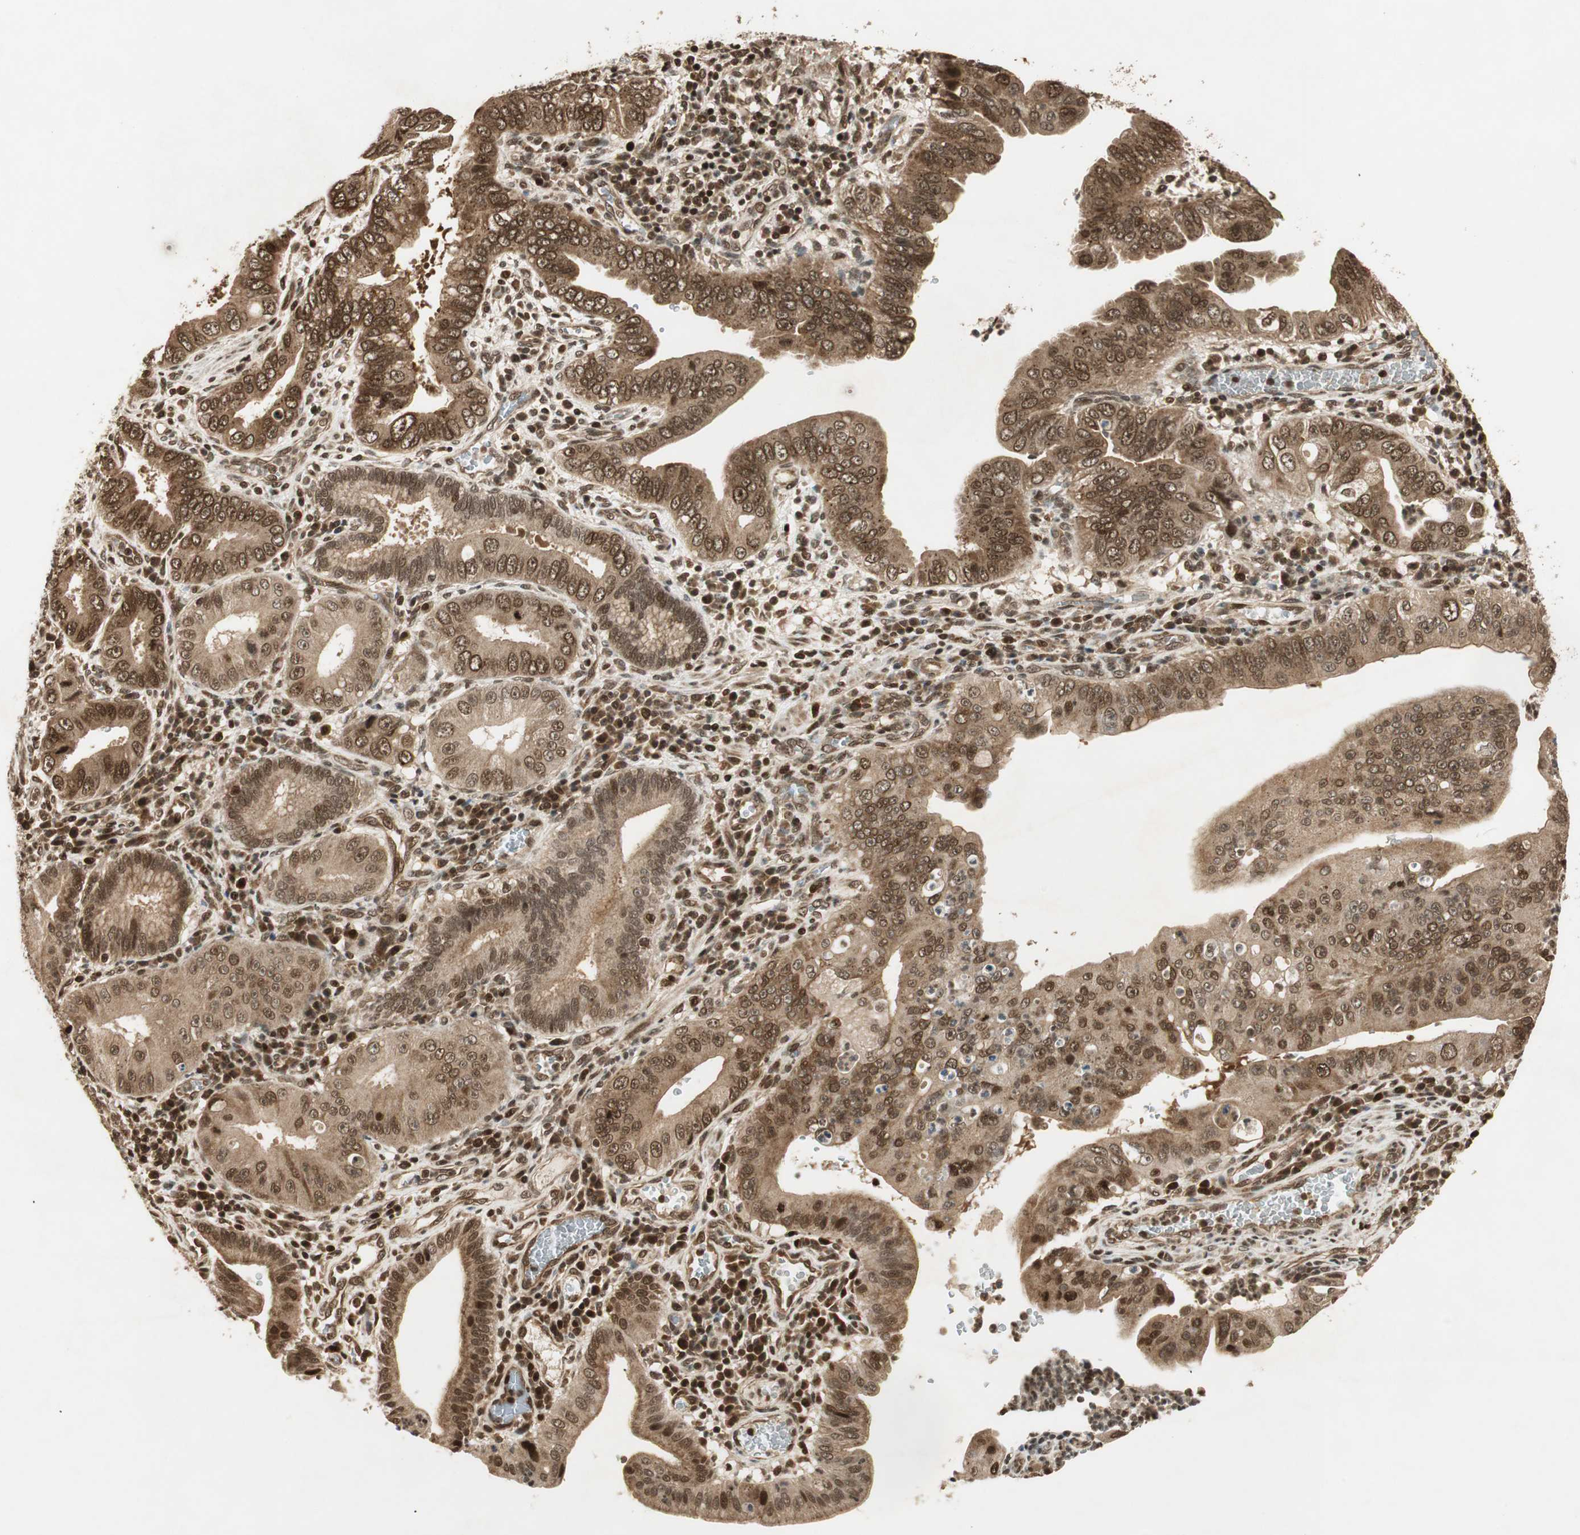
{"staining": {"intensity": "strong", "quantity": ">75%", "location": "cytoplasmic/membranous,nuclear"}, "tissue": "pancreatic cancer", "cell_type": "Tumor cells", "image_type": "cancer", "snomed": [{"axis": "morphology", "description": "Normal tissue, NOS"}, {"axis": "topography", "description": "Lymph node"}], "caption": "Pancreatic cancer stained with DAB (3,3'-diaminobenzidine) IHC reveals high levels of strong cytoplasmic/membranous and nuclear expression in approximately >75% of tumor cells.", "gene": "RPA3", "patient": {"sex": "male", "age": 50}}